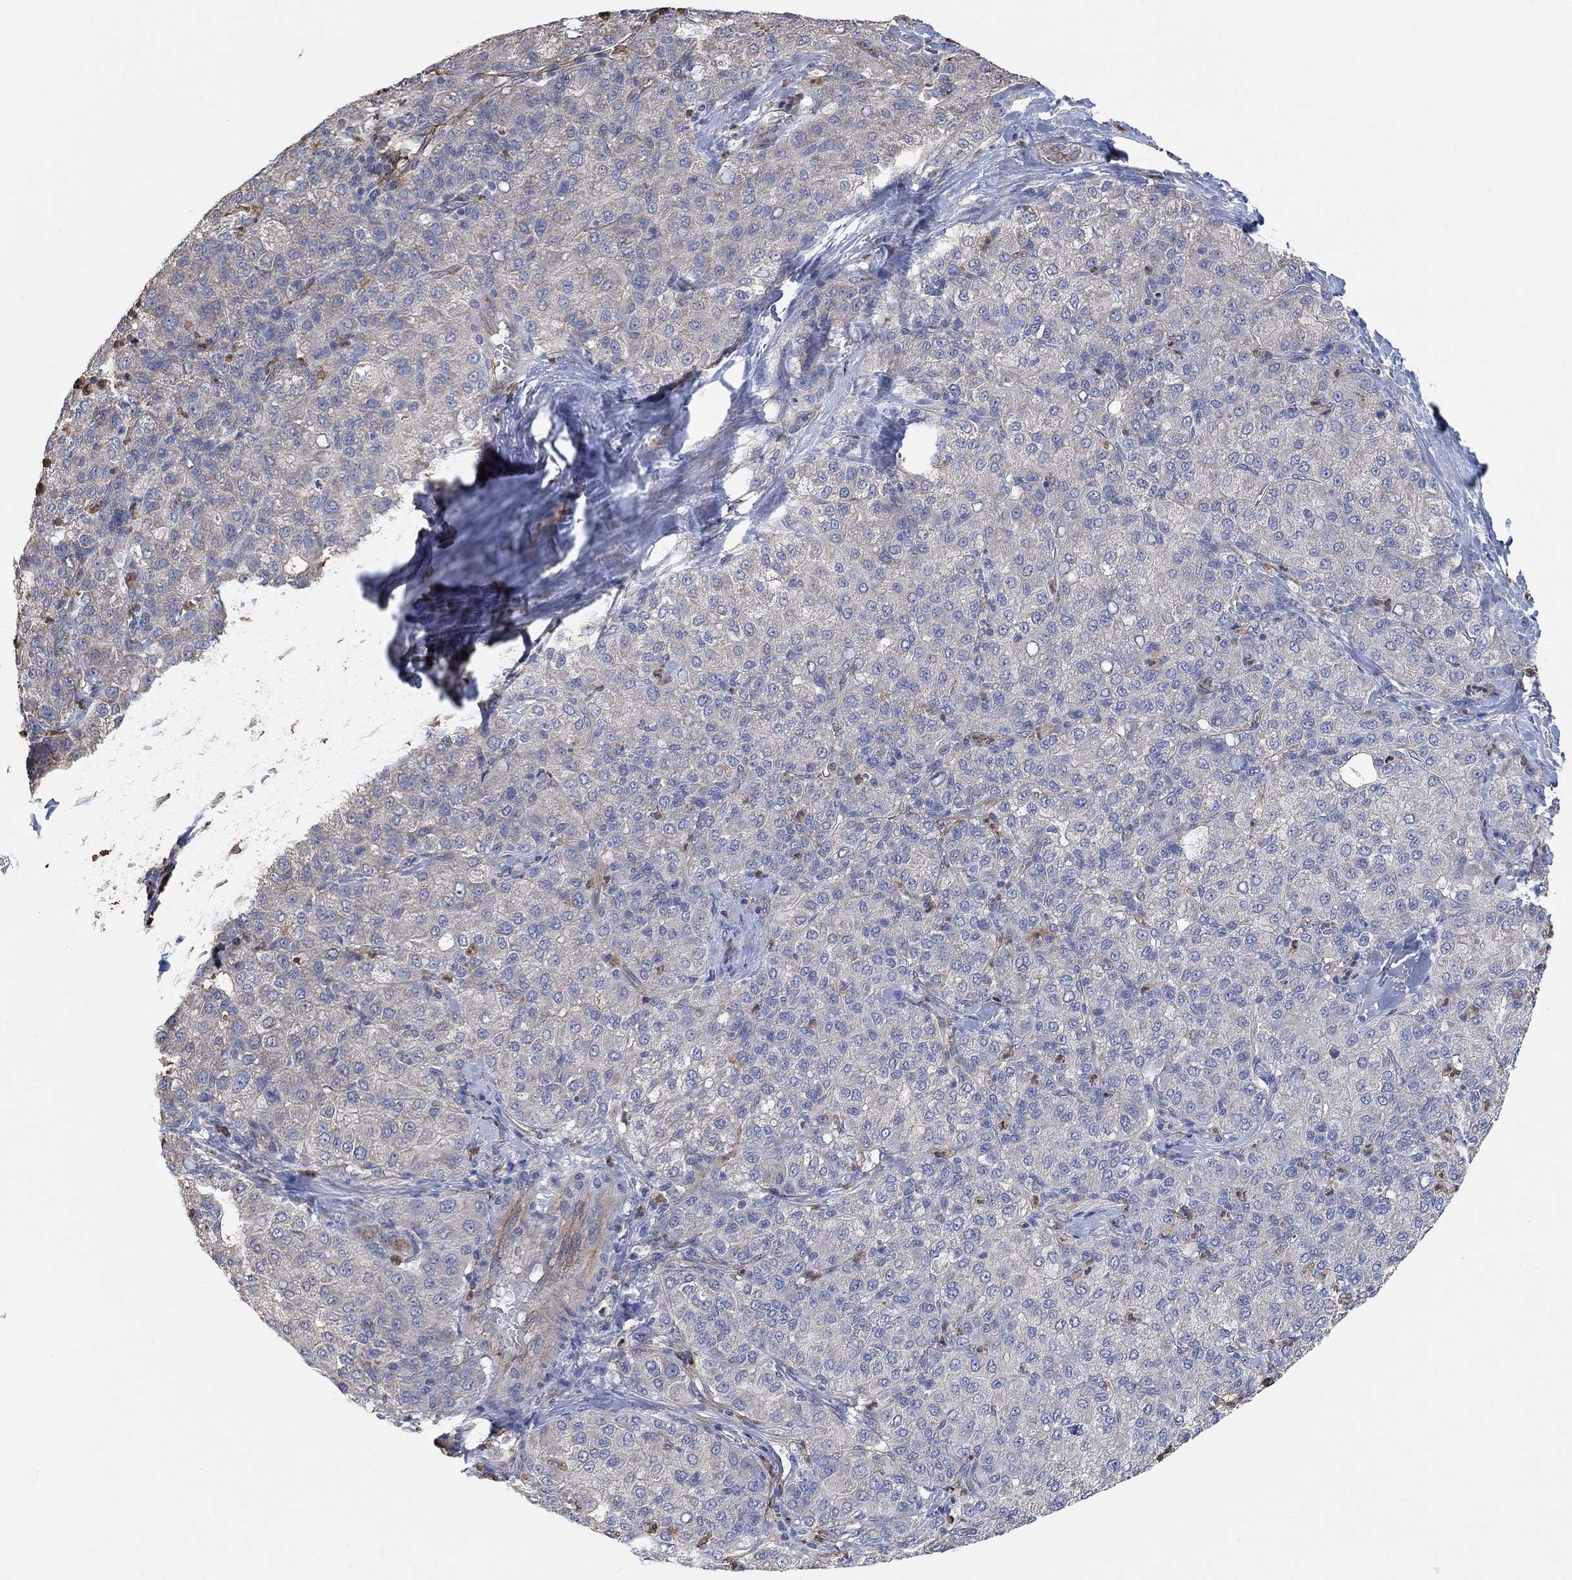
{"staining": {"intensity": "weak", "quantity": "<25%", "location": "cytoplasmic/membranous"}, "tissue": "liver cancer", "cell_type": "Tumor cells", "image_type": "cancer", "snomed": [{"axis": "morphology", "description": "Carcinoma, Hepatocellular, NOS"}, {"axis": "topography", "description": "Liver"}], "caption": "High magnification brightfield microscopy of liver hepatocellular carcinoma stained with DAB (brown) and counterstained with hematoxylin (blue): tumor cells show no significant expression. (DAB (3,3'-diaminobenzidine) IHC, high magnification).", "gene": "SYT16", "patient": {"sex": "male", "age": 65}}